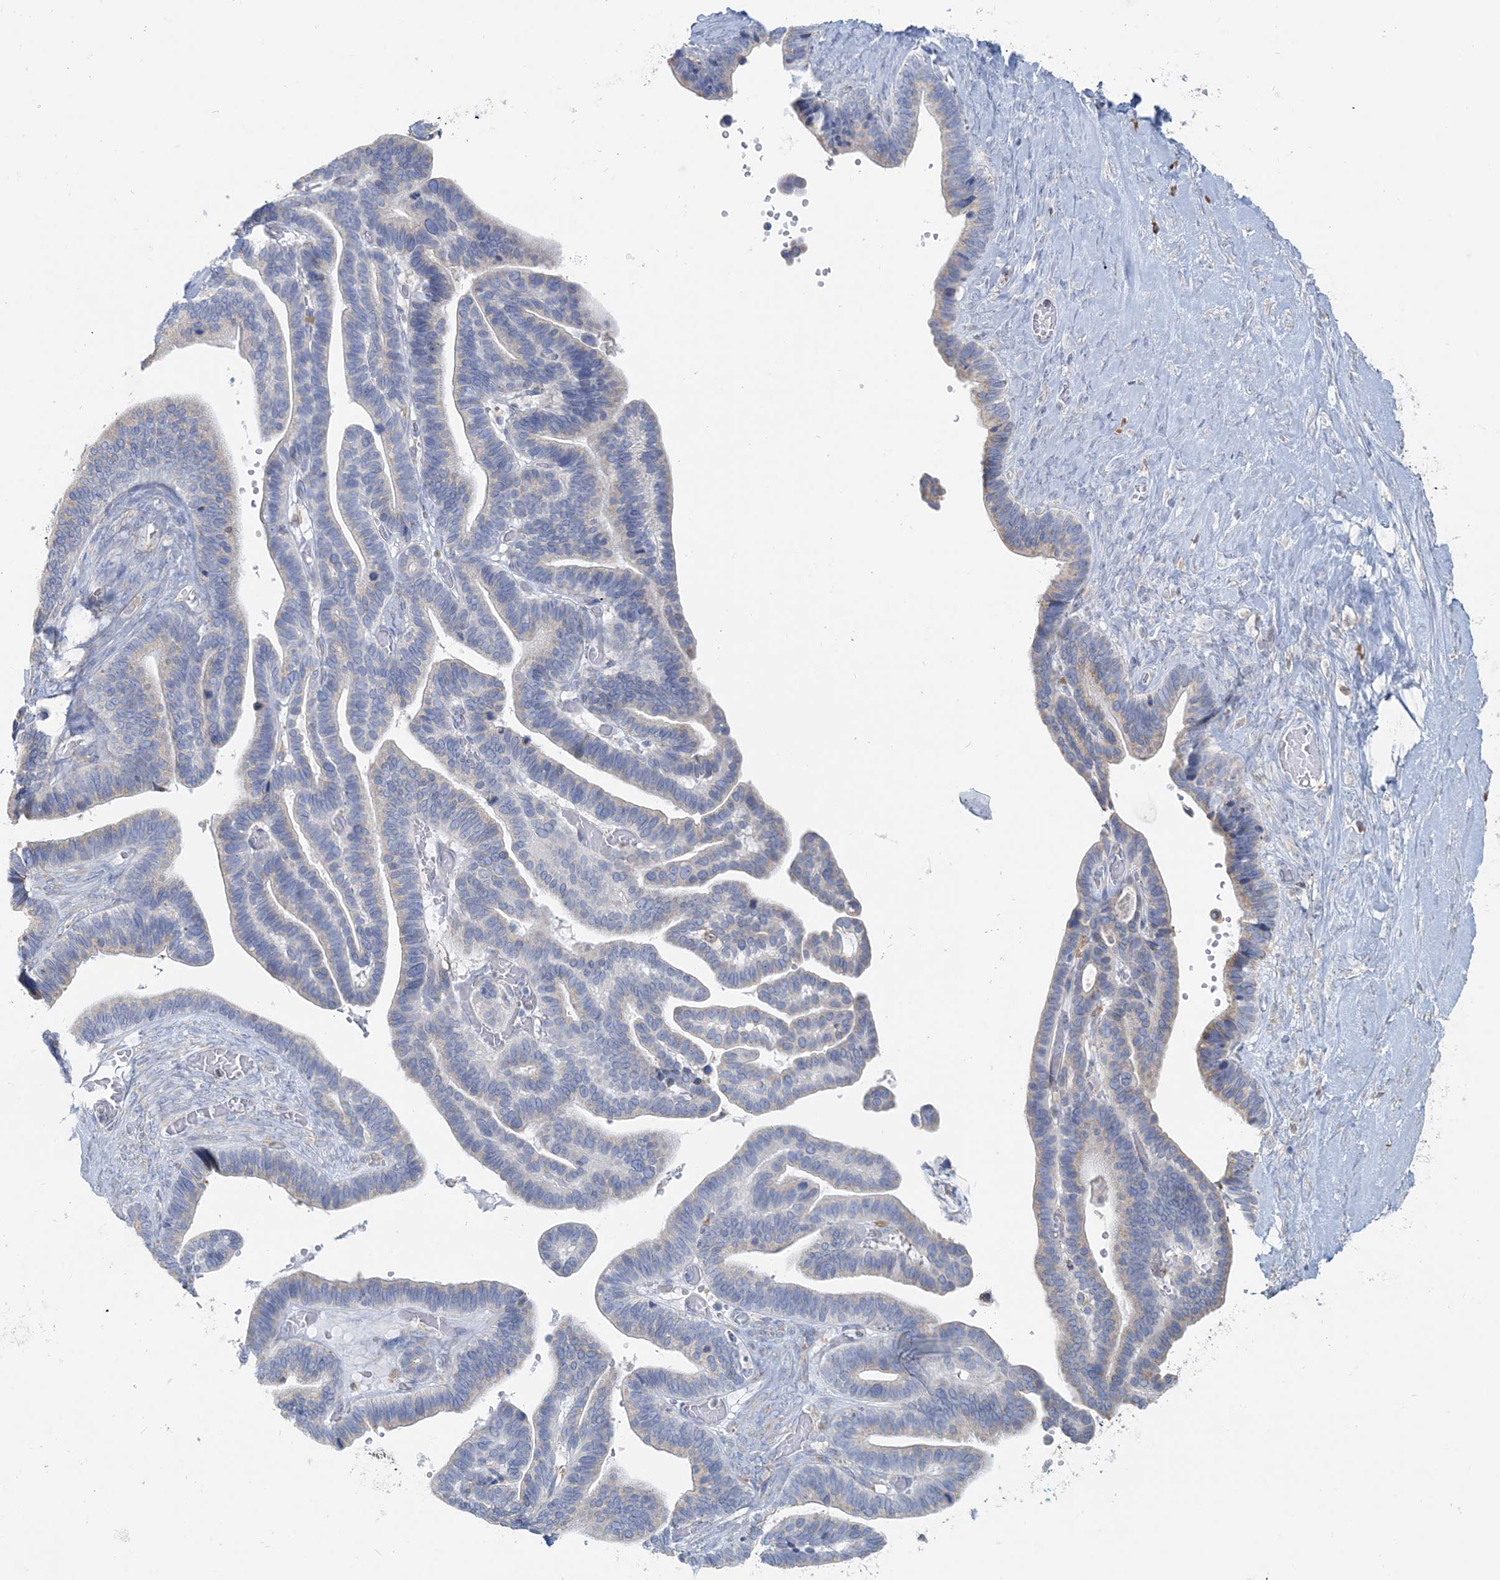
{"staining": {"intensity": "negative", "quantity": "none", "location": "none"}, "tissue": "ovarian cancer", "cell_type": "Tumor cells", "image_type": "cancer", "snomed": [{"axis": "morphology", "description": "Cystadenocarcinoma, serous, NOS"}, {"axis": "topography", "description": "Ovary"}], "caption": "DAB immunohistochemical staining of ovarian cancer exhibits no significant staining in tumor cells.", "gene": "TBC1D5", "patient": {"sex": "female", "age": 56}}